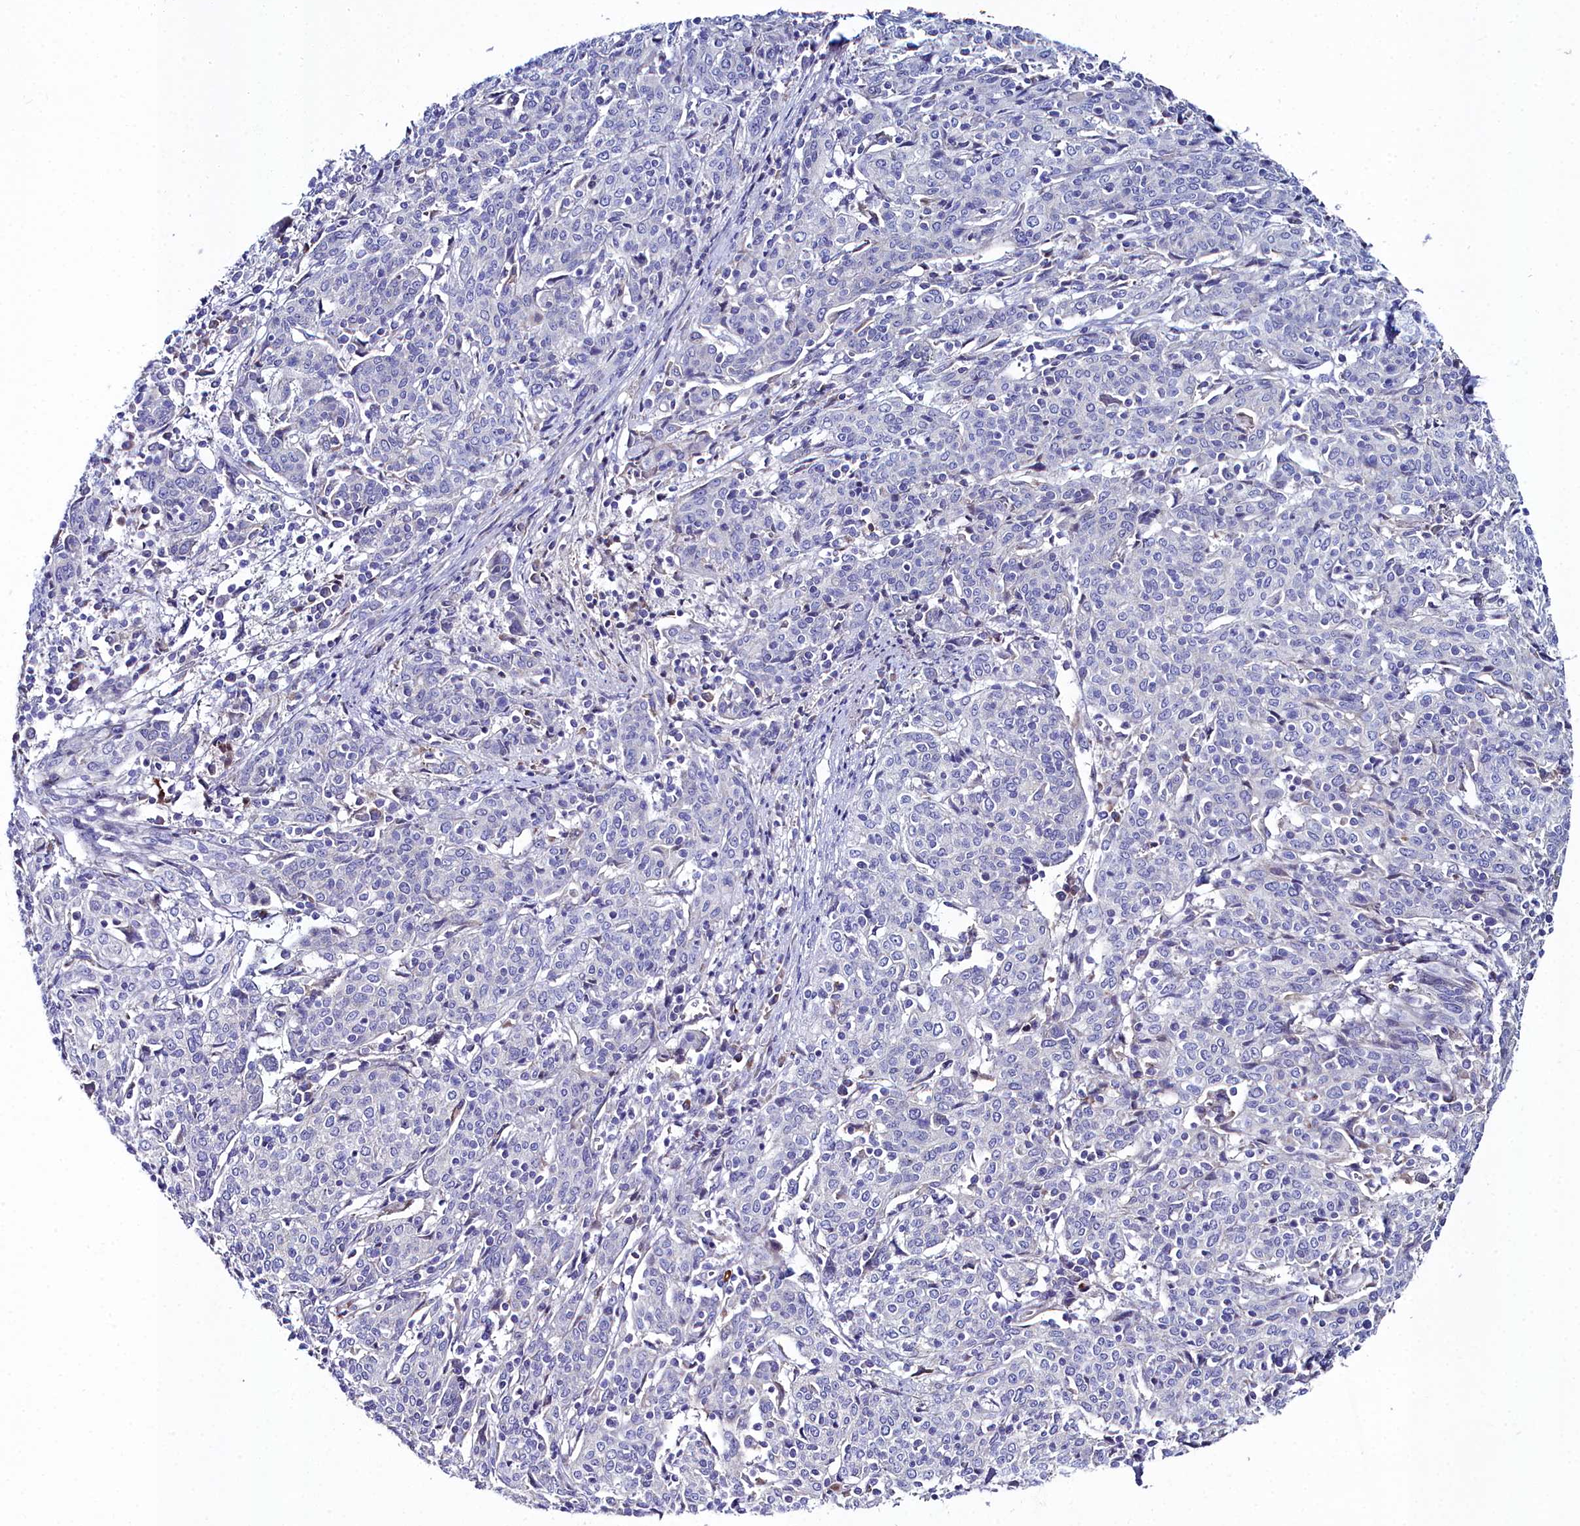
{"staining": {"intensity": "negative", "quantity": "none", "location": "none"}, "tissue": "cervical cancer", "cell_type": "Tumor cells", "image_type": "cancer", "snomed": [{"axis": "morphology", "description": "Squamous cell carcinoma, NOS"}, {"axis": "topography", "description": "Cervix"}], "caption": "Immunohistochemistry of human cervical squamous cell carcinoma shows no staining in tumor cells.", "gene": "SLC49A3", "patient": {"sex": "female", "age": 67}}